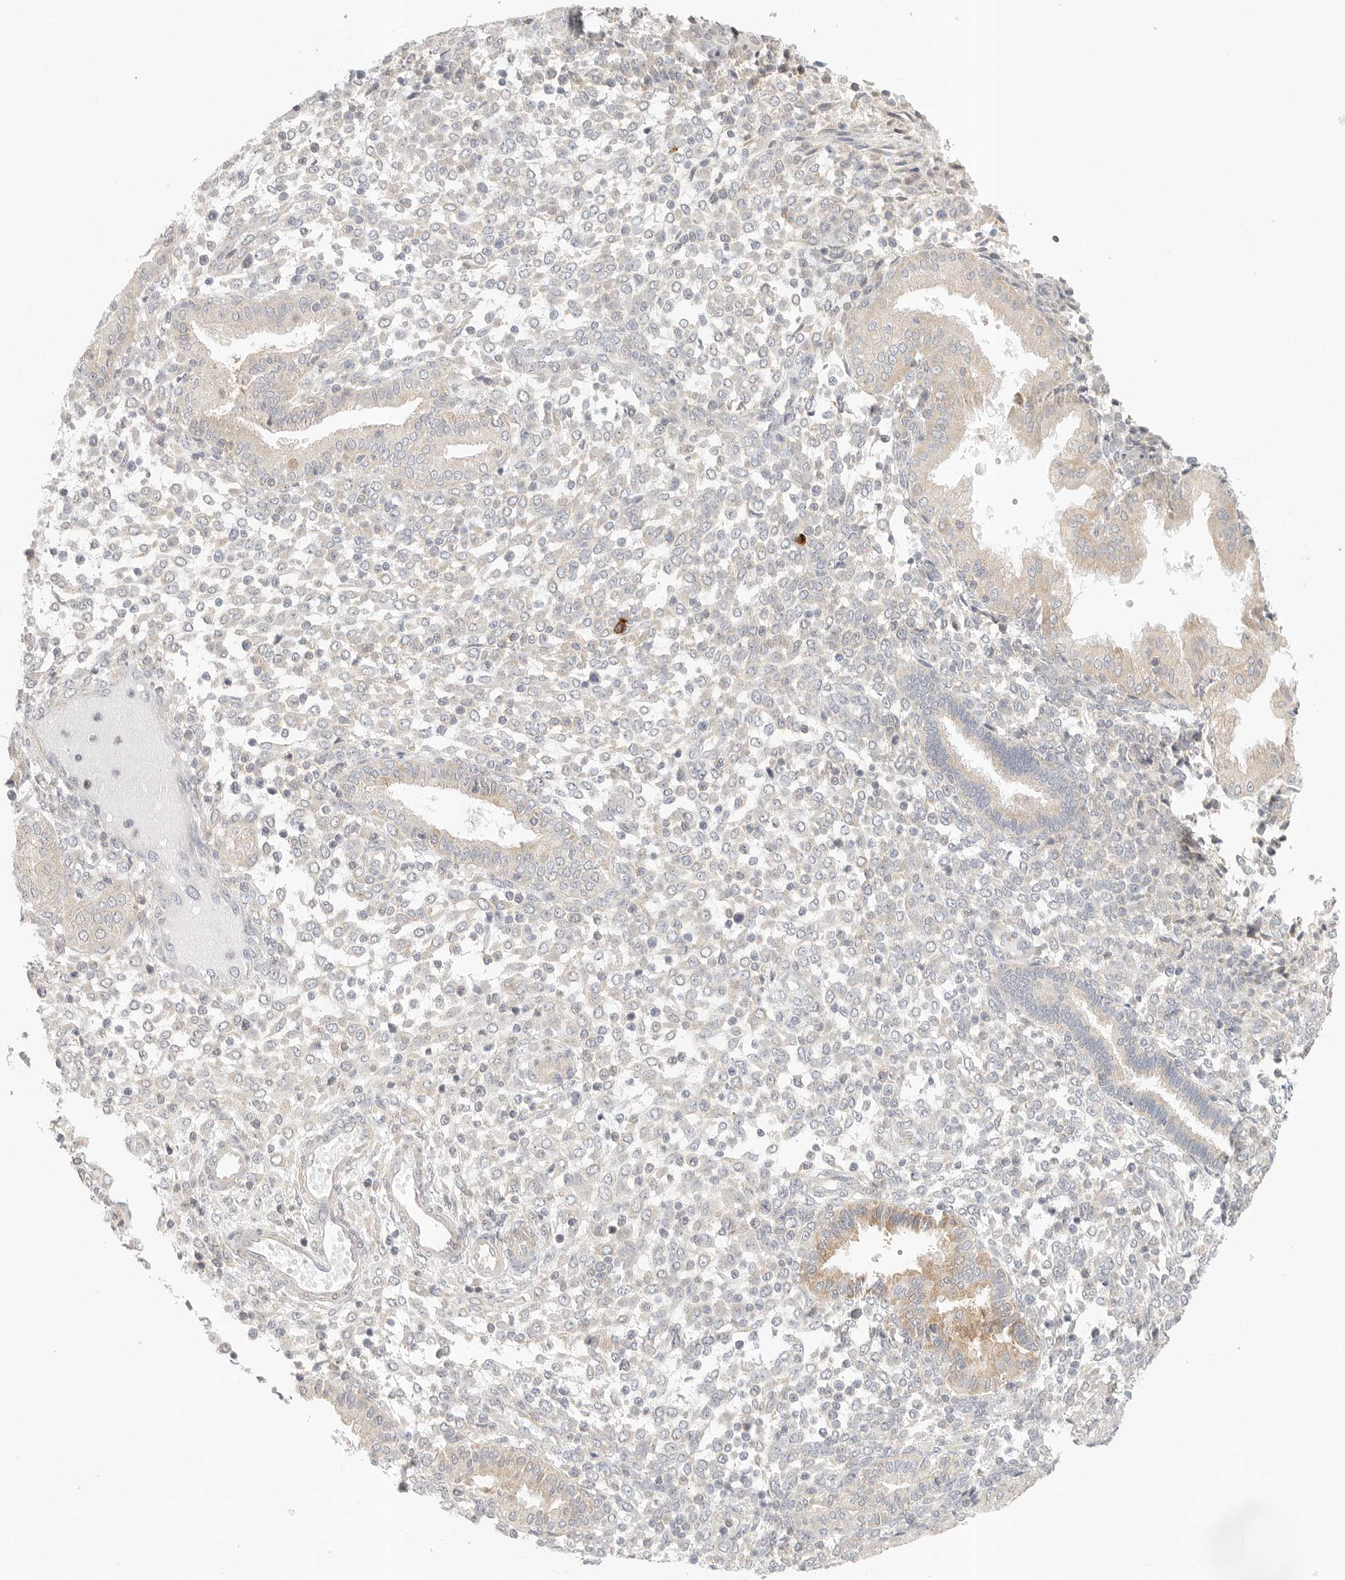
{"staining": {"intensity": "negative", "quantity": "none", "location": "none"}, "tissue": "endometrium", "cell_type": "Cells in endometrial stroma", "image_type": "normal", "snomed": [{"axis": "morphology", "description": "Normal tissue, NOS"}, {"axis": "topography", "description": "Endometrium"}], "caption": "Endometrium was stained to show a protein in brown. There is no significant positivity in cells in endometrial stroma. (DAB (3,3'-diaminobenzidine) immunohistochemistry with hematoxylin counter stain).", "gene": "SLC25A36", "patient": {"sex": "female", "age": 53}}